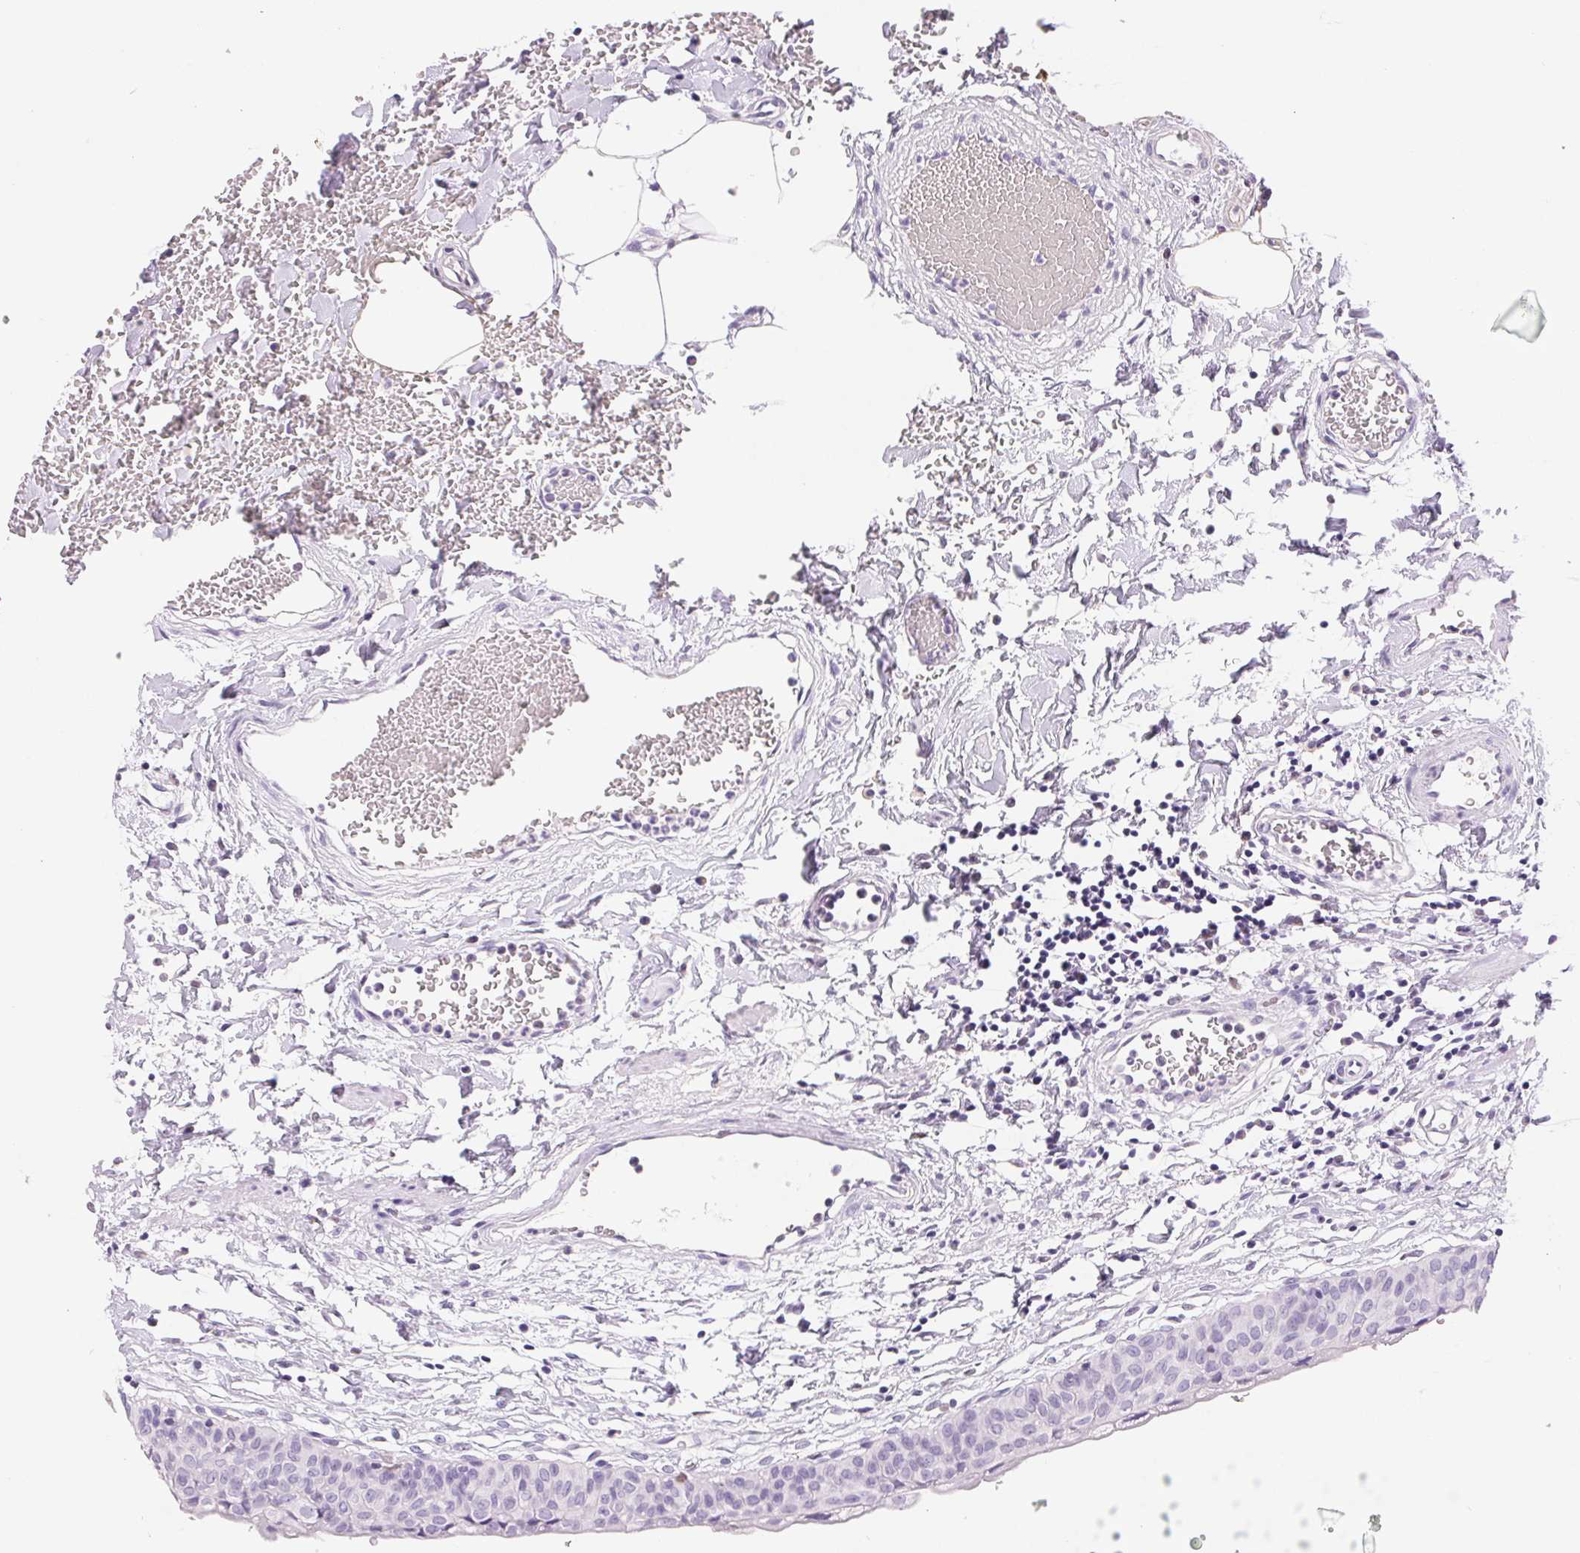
{"staining": {"intensity": "negative", "quantity": "none", "location": "none"}, "tissue": "urinary bladder", "cell_type": "Urothelial cells", "image_type": "normal", "snomed": [{"axis": "morphology", "description": "Normal tissue, NOS"}, {"axis": "topography", "description": "Urinary bladder"}], "caption": "Human urinary bladder stained for a protein using immunohistochemistry shows no expression in urothelial cells.", "gene": "ASGR2", "patient": {"sex": "male", "age": 55}}